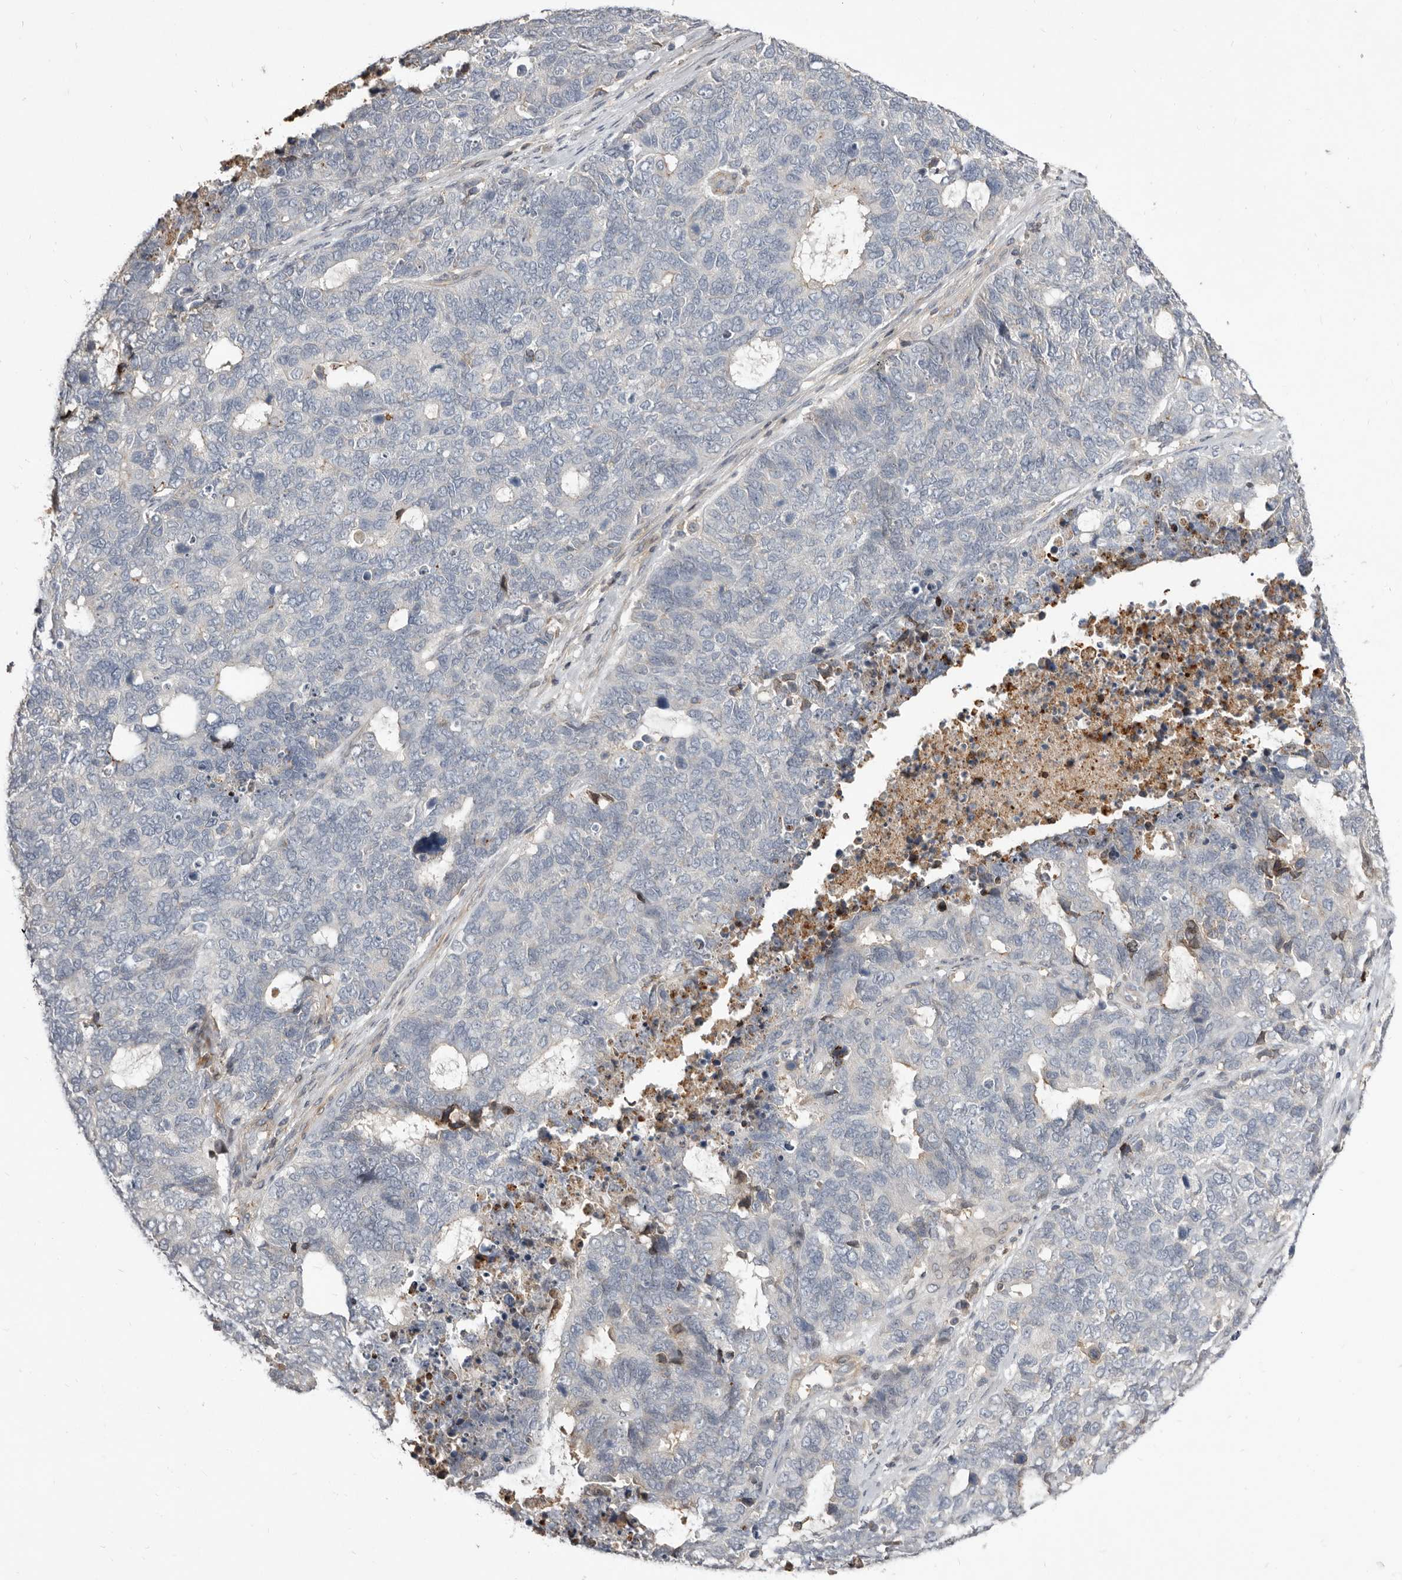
{"staining": {"intensity": "negative", "quantity": "none", "location": "none"}, "tissue": "cervical cancer", "cell_type": "Tumor cells", "image_type": "cancer", "snomed": [{"axis": "morphology", "description": "Squamous cell carcinoma, NOS"}, {"axis": "topography", "description": "Cervix"}], "caption": "Human cervical cancer (squamous cell carcinoma) stained for a protein using immunohistochemistry (IHC) reveals no staining in tumor cells.", "gene": "KIF26B", "patient": {"sex": "female", "age": 63}}